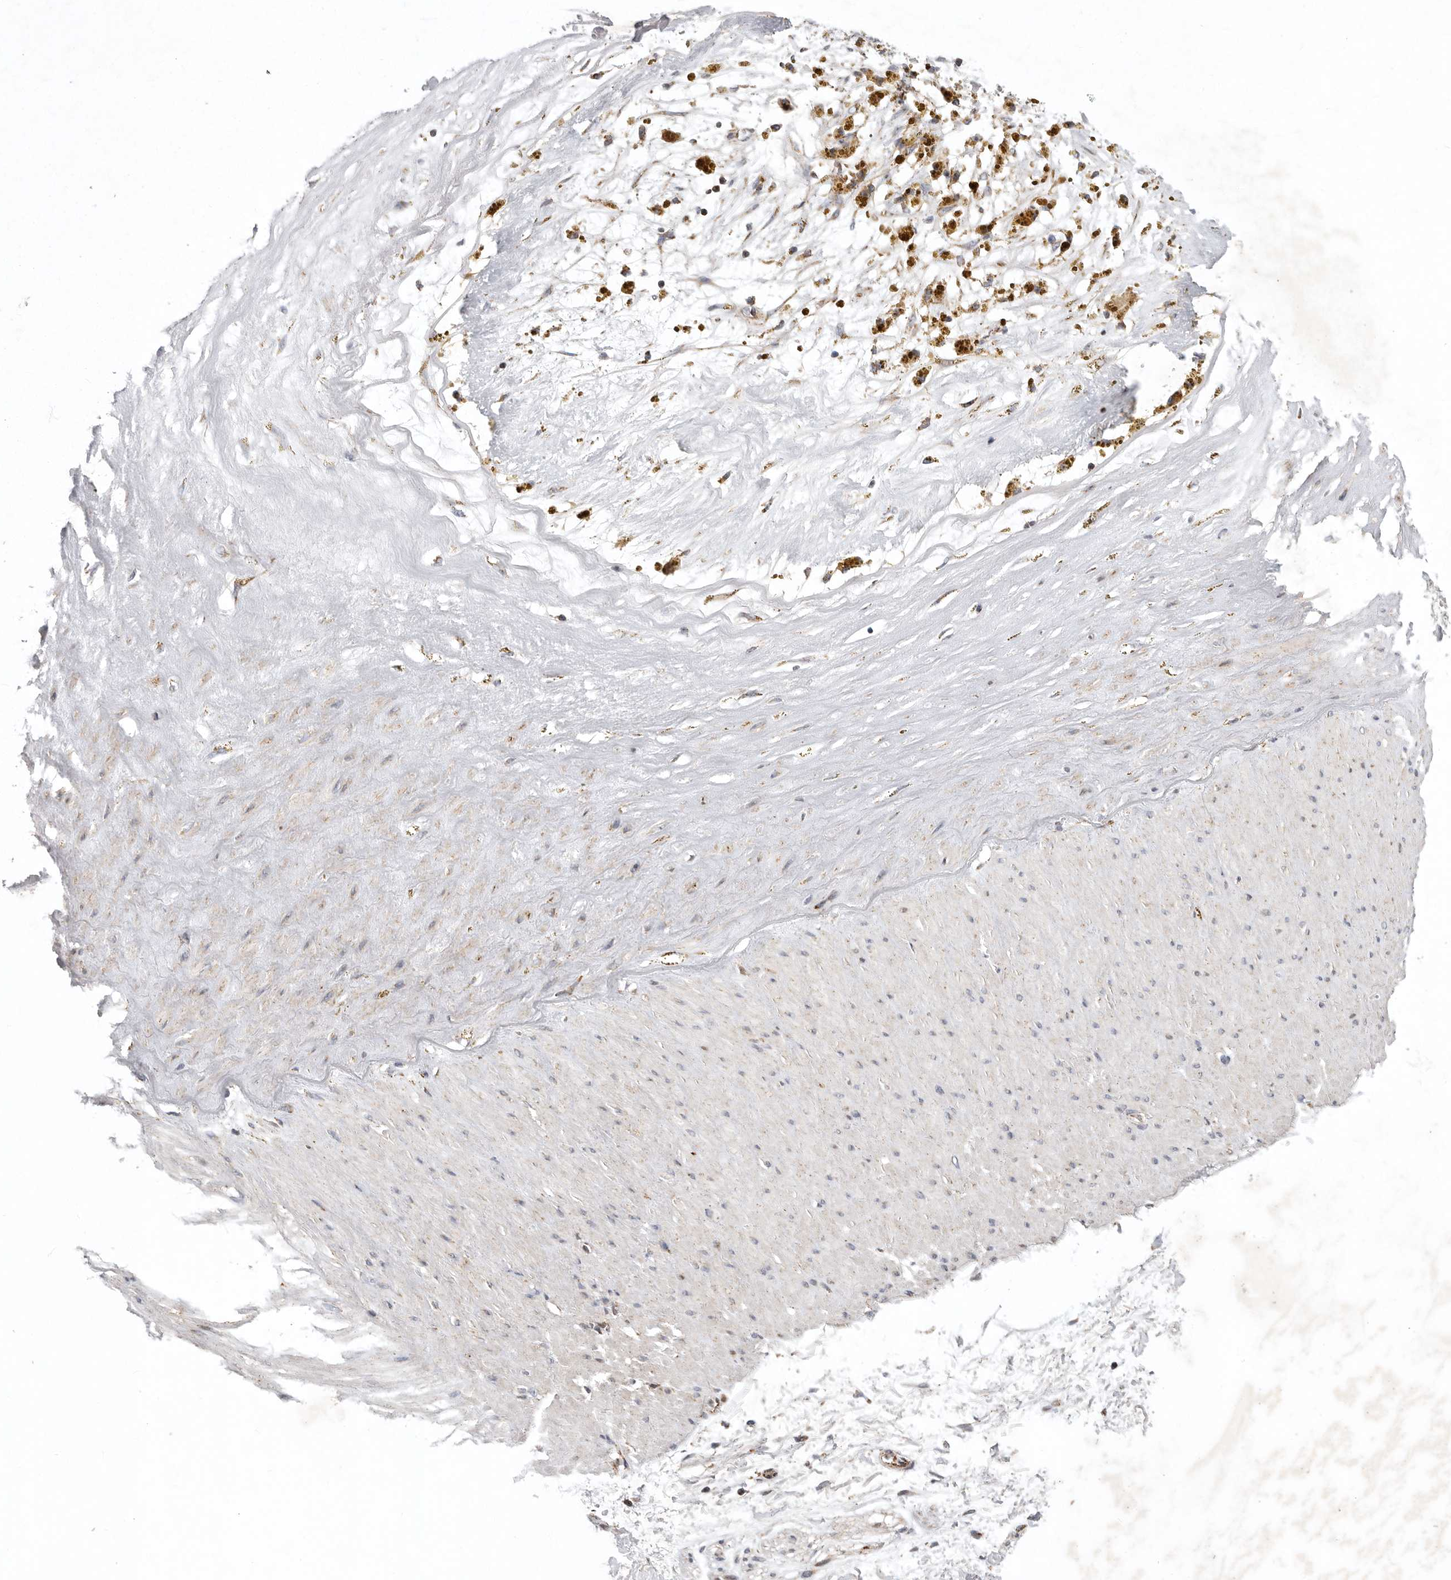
{"staining": {"intensity": "negative", "quantity": "none", "location": "none"}, "tissue": "soft tissue", "cell_type": "Fibroblasts", "image_type": "normal", "snomed": [{"axis": "morphology", "description": "Normal tissue, NOS"}, {"axis": "topography", "description": "Soft tissue"}], "caption": "High power microscopy image of an immunohistochemistry (IHC) image of benign soft tissue, revealing no significant staining in fibroblasts.", "gene": "MPZL1", "patient": {"sex": "male", "age": 72}}